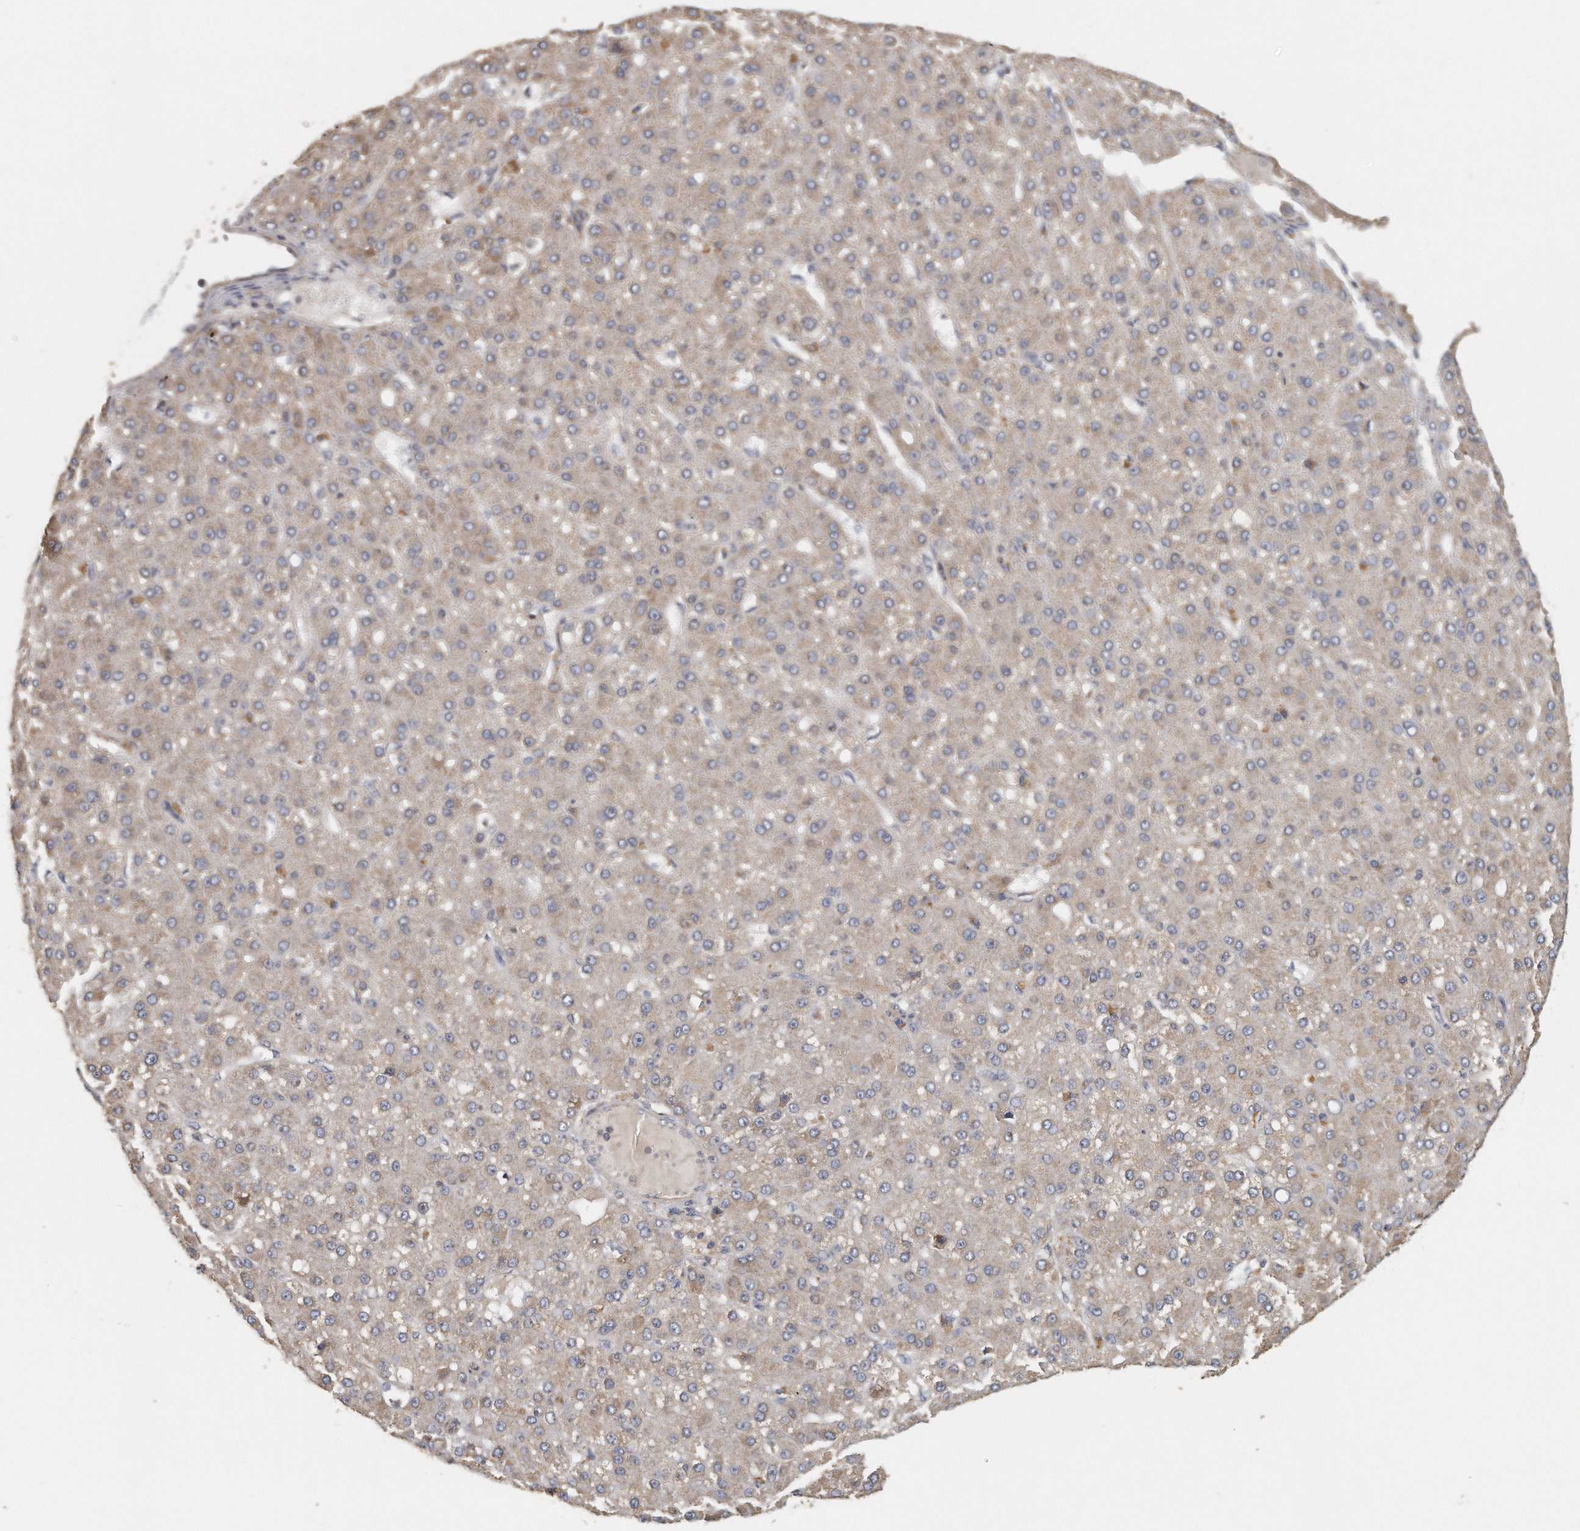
{"staining": {"intensity": "weak", "quantity": "<25%", "location": "cytoplasmic/membranous"}, "tissue": "liver cancer", "cell_type": "Tumor cells", "image_type": "cancer", "snomed": [{"axis": "morphology", "description": "Carcinoma, Hepatocellular, NOS"}, {"axis": "topography", "description": "Liver"}], "caption": "Image shows no protein staining in tumor cells of liver cancer tissue.", "gene": "EIF3I", "patient": {"sex": "male", "age": 67}}